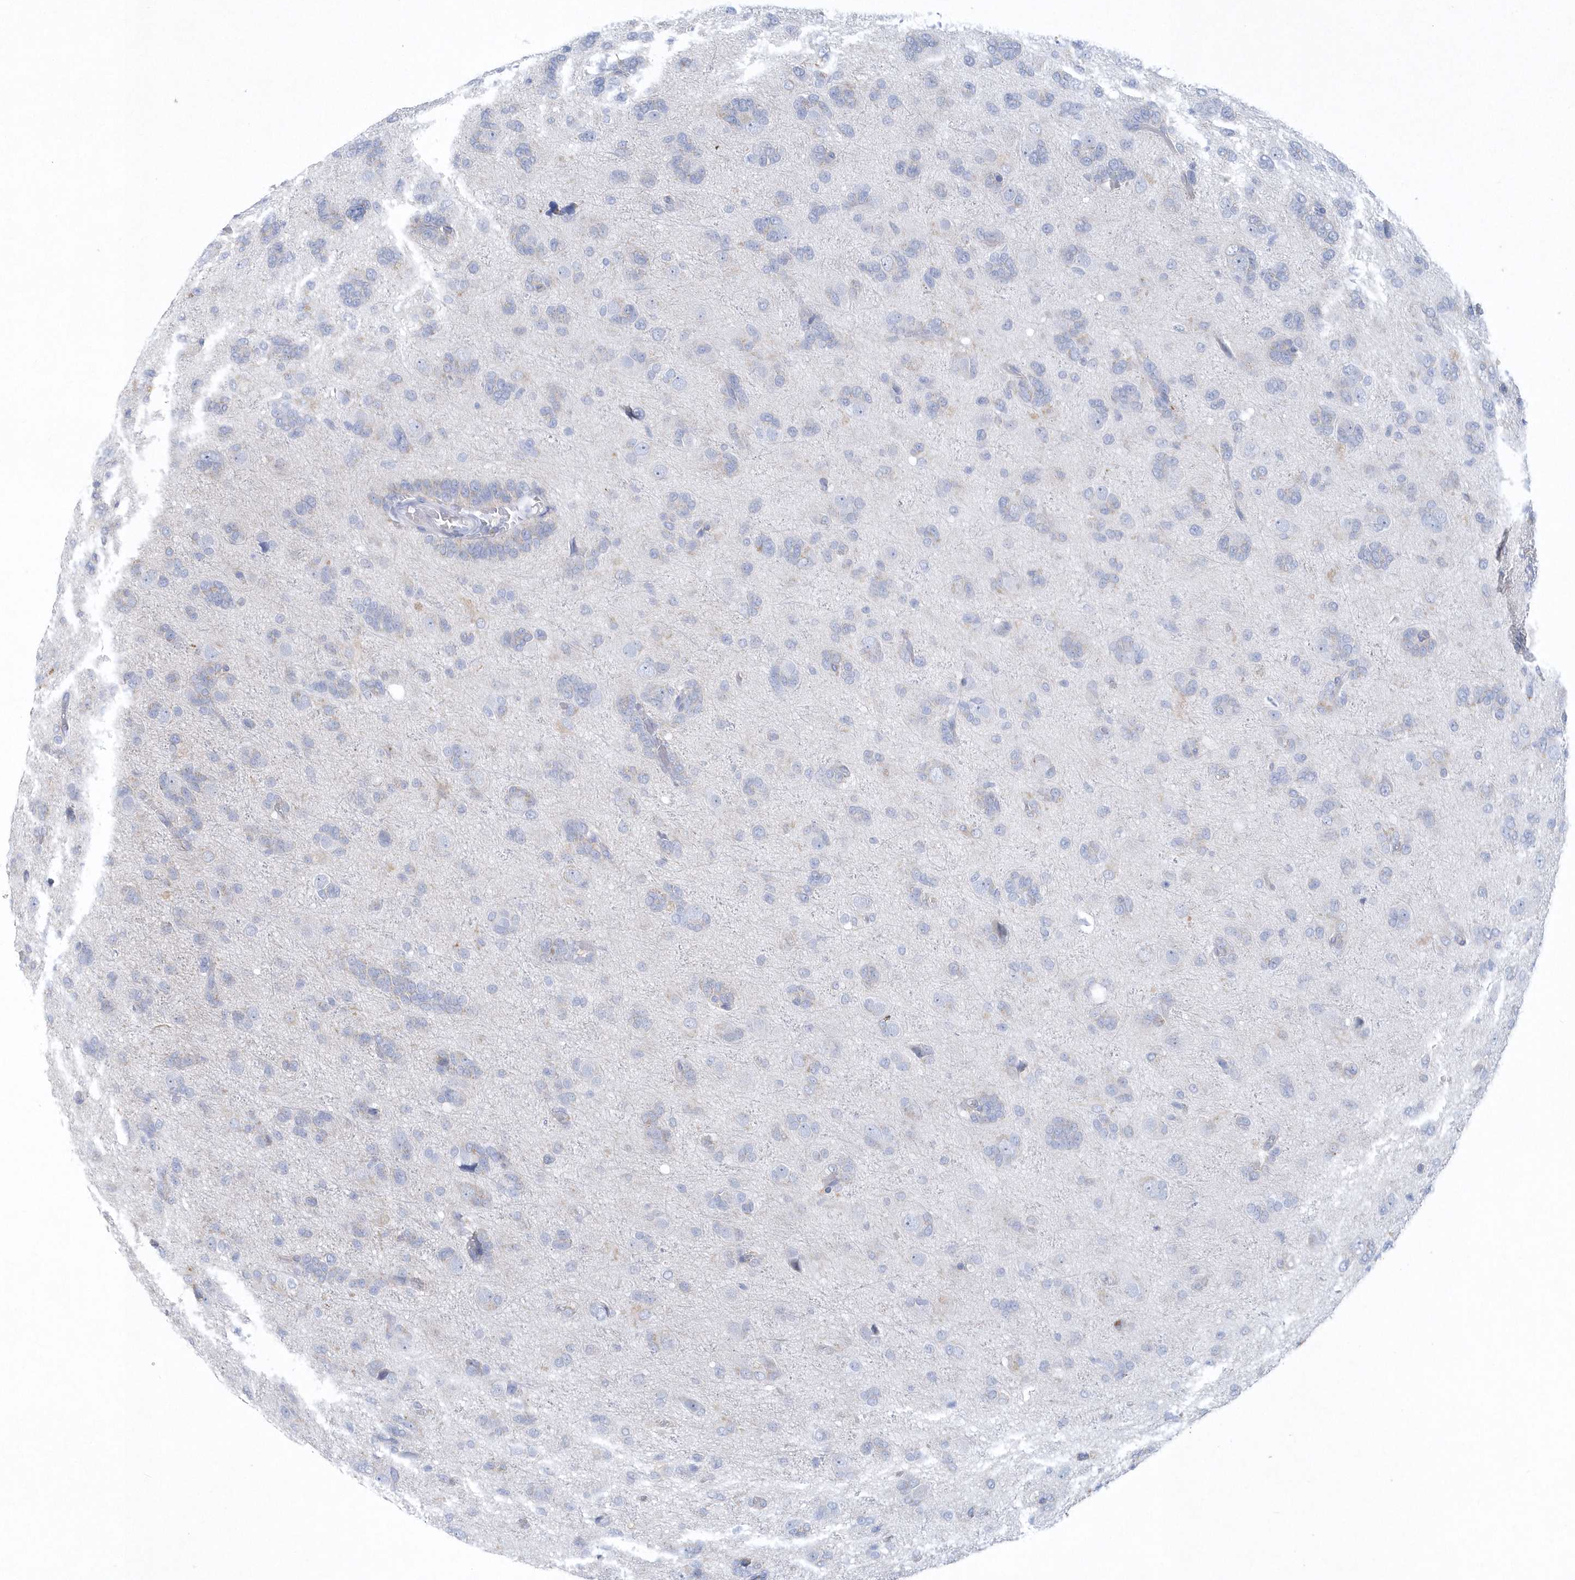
{"staining": {"intensity": "negative", "quantity": "none", "location": "none"}, "tissue": "glioma", "cell_type": "Tumor cells", "image_type": "cancer", "snomed": [{"axis": "morphology", "description": "Glioma, malignant, High grade"}, {"axis": "topography", "description": "Brain"}], "caption": "An immunohistochemistry (IHC) micrograph of glioma is shown. There is no staining in tumor cells of glioma.", "gene": "NIPAL1", "patient": {"sex": "female", "age": 59}}